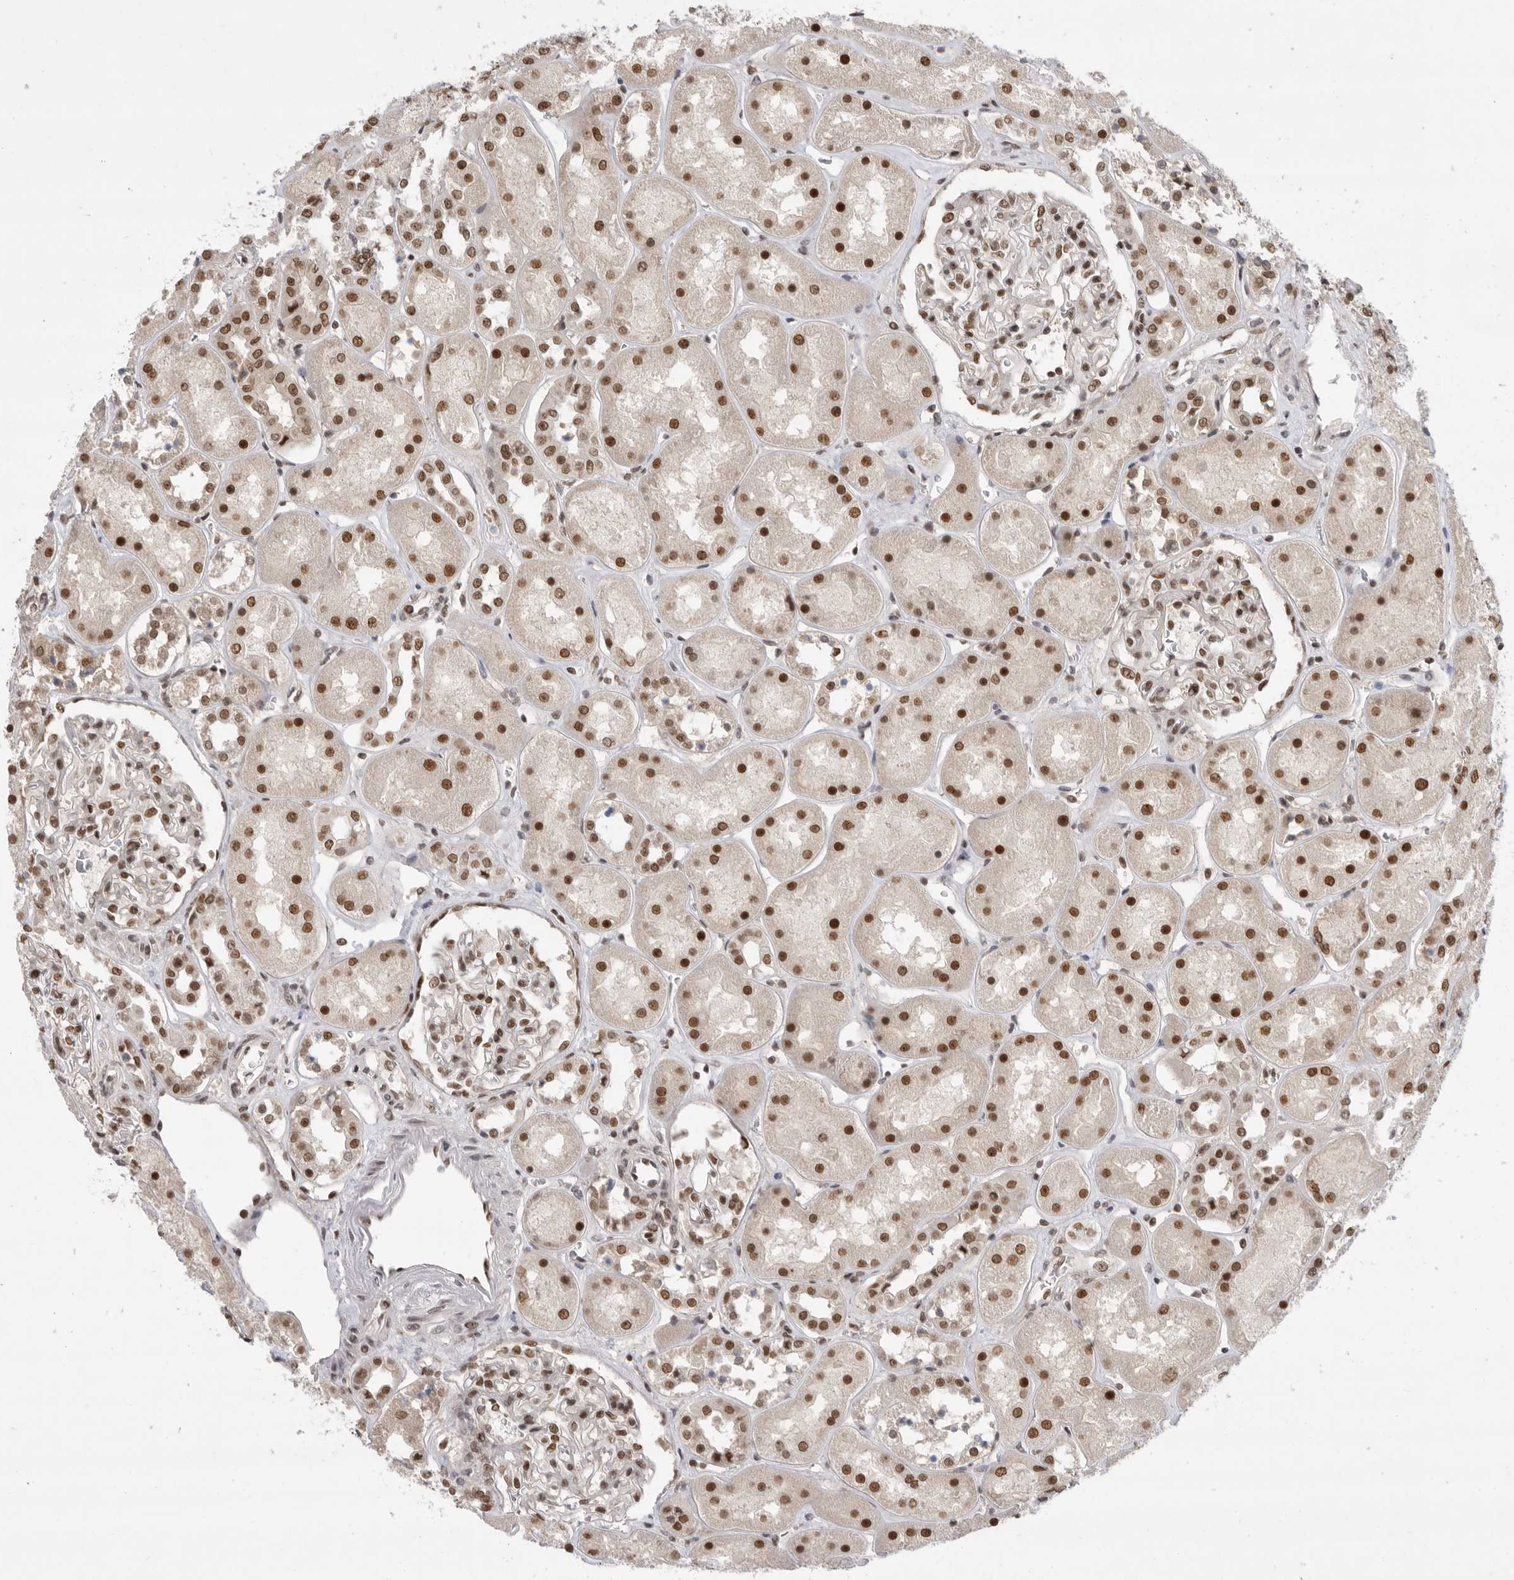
{"staining": {"intensity": "strong", "quantity": "25%-75%", "location": "nuclear"}, "tissue": "kidney", "cell_type": "Cells in glomeruli", "image_type": "normal", "snomed": [{"axis": "morphology", "description": "Normal tissue, NOS"}, {"axis": "topography", "description": "Kidney"}], "caption": "Kidney stained with immunohistochemistry exhibits strong nuclear staining in about 25%-75% of cells in glomeruli. The staining was performed using DAB, with brown indicating positive protein expression. Nuclei are stained blue with hematoxylin.", "gene": "ZNF830", "patient": {"sex": "male", "age": 70}}